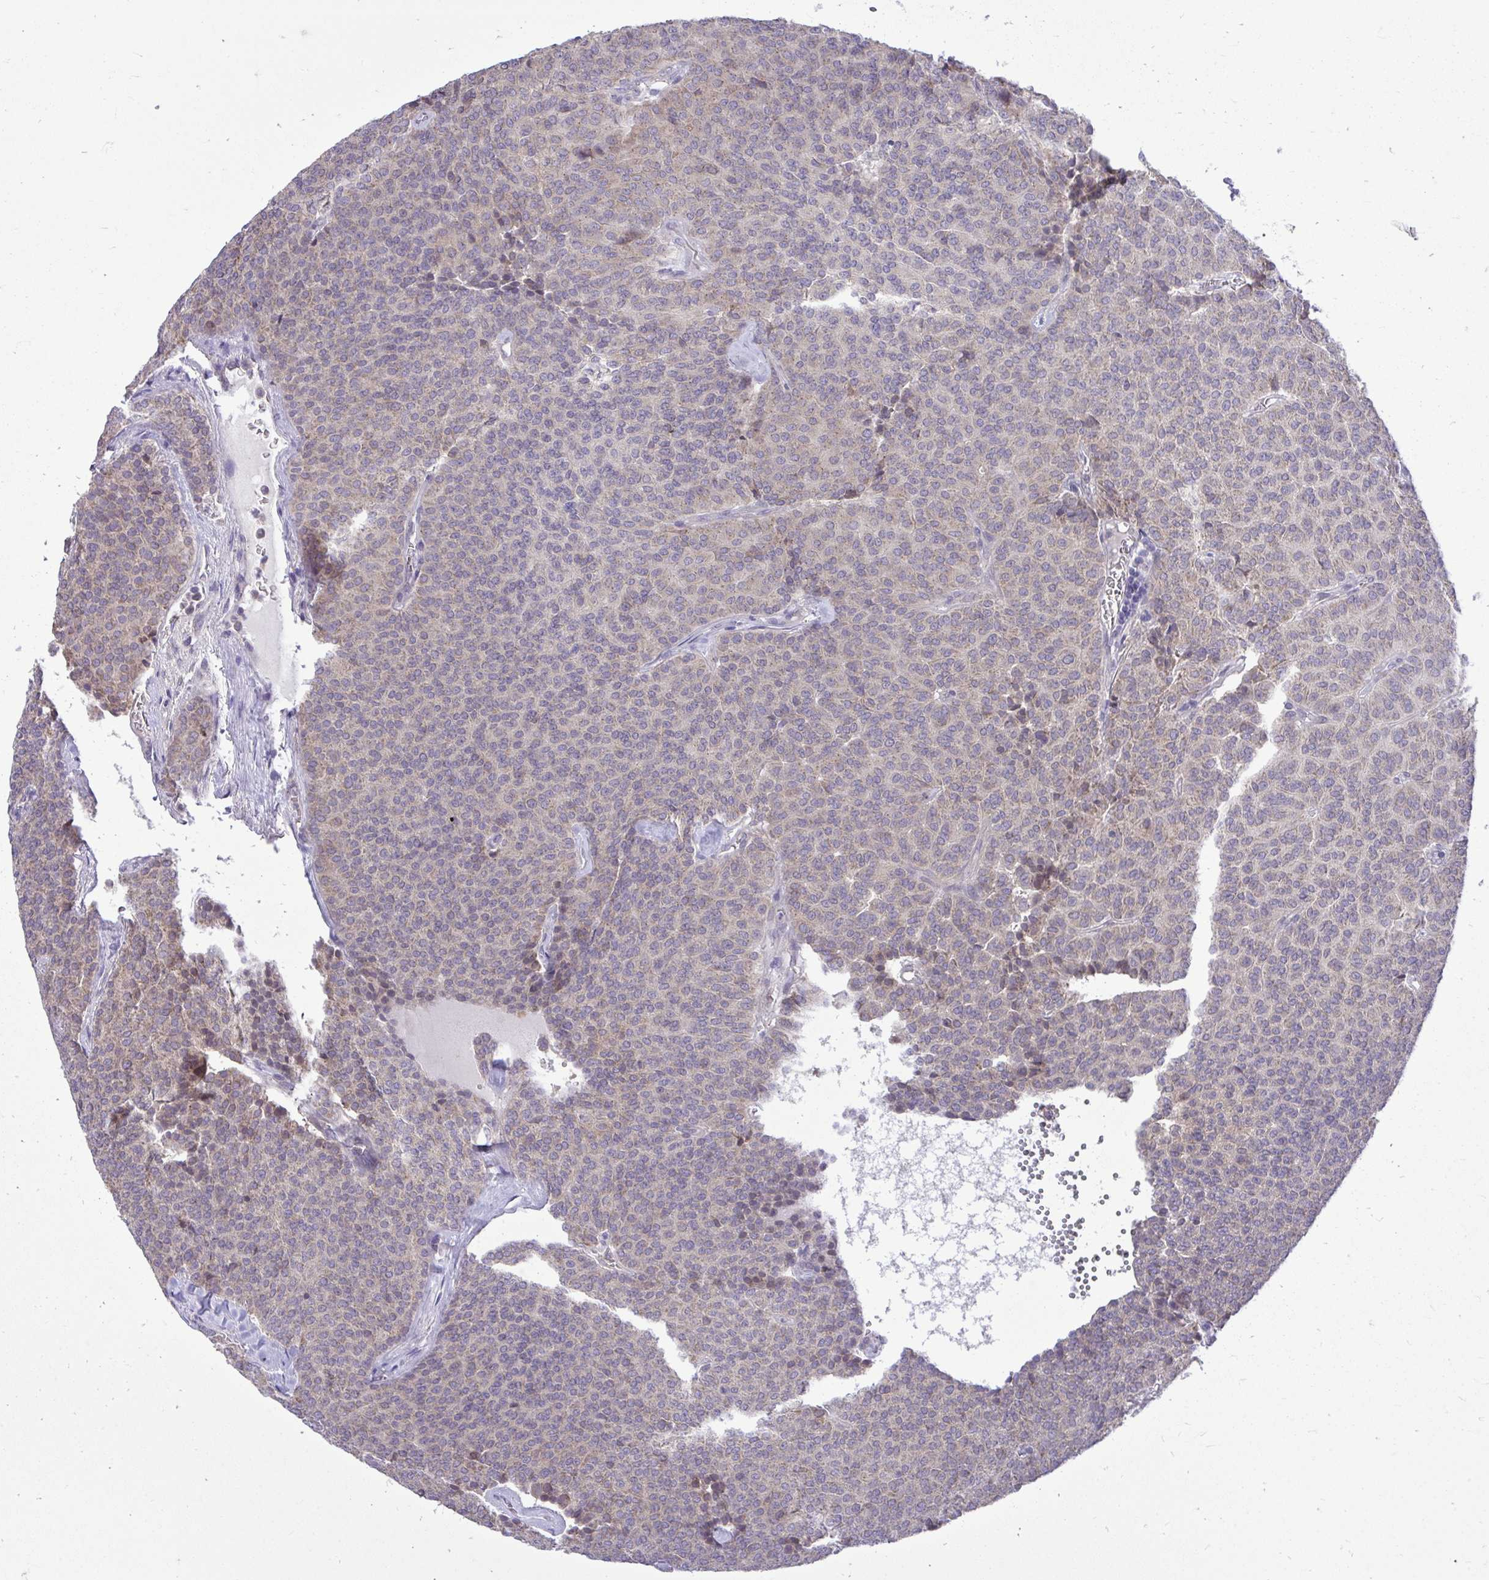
{"staining": {"intensity": "weak", "quantity": "<25%", "location": "cytoplasmic/membranous"}, "tissue": "carcinoid", "cell_type": "Tumor cells", "image_type": "cancer", "snomed": [{"axis": "morphology", "description": "Carcinoid, malignant, NOS"}, {"axis": "topography", "description": "Lung"}], "caption": "An IHC image of carcinoid (malignant) is shown. There is no staining in tumor cells of carcinoid (malignant). (DAB (3,3'-diaminobenzidine) IHC with hematoxylin counter stain).", "gene": "CEACAM18", "patient": {"sex": "male", "age": 61}}